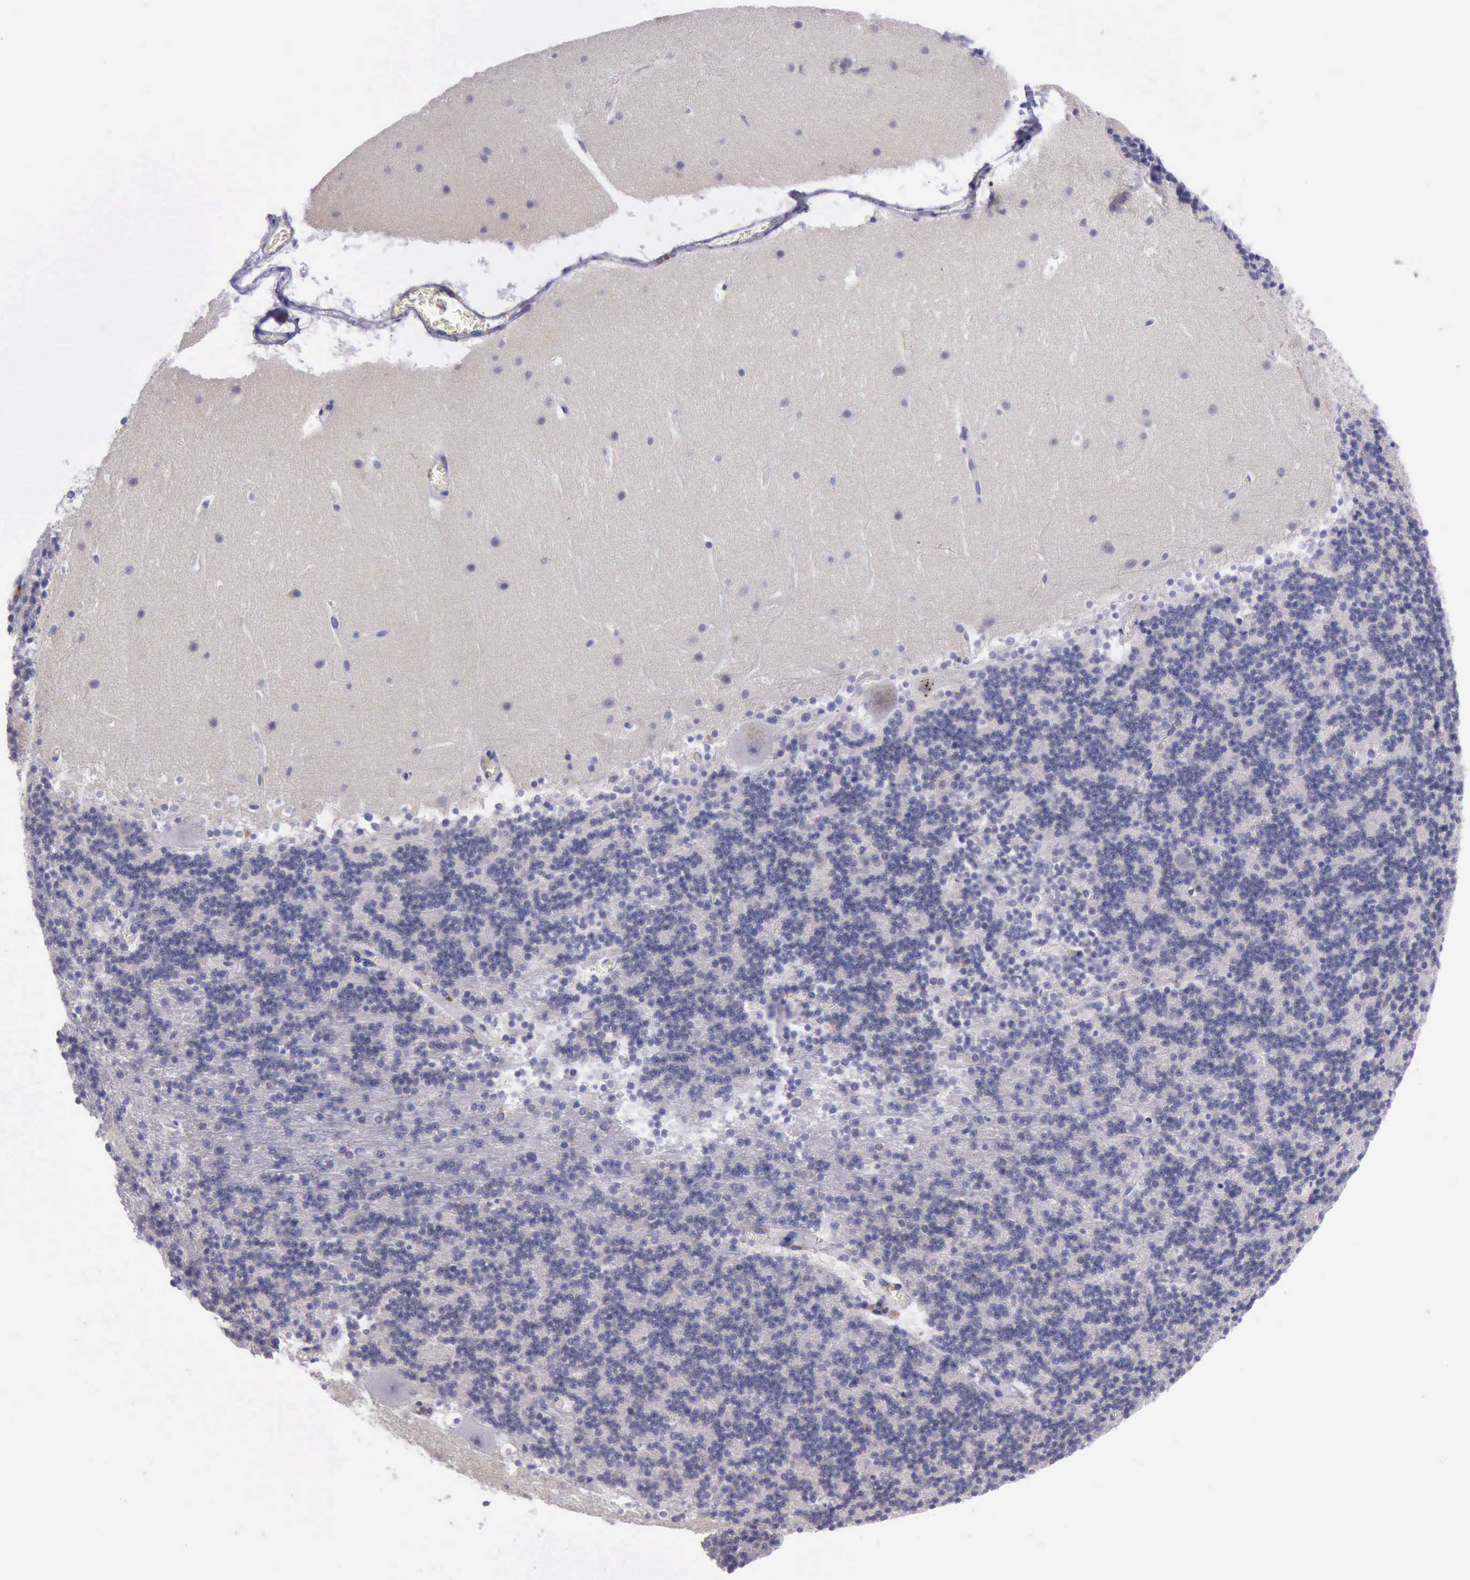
{"staining": {"intensity": "weak", "quantity": "25%-75%", "location": "cytoplasmic/membranous"}, "tissue": "cerebellum", "cell_type": "Cells in granular layer", "image_type": "normal", "snomed": [{"axis": "morphology", "description": "Normal tissue, NOS"}, {"axis": "topography", "description": "Cerebellum"}], "caption": "Approximately 25%-75% of cells in granular layer in unremarkable human cerebellum display weak cytoplasmic/membranous protein staining as visualized by brown immunohistochemical staining.", "gene": "GLA", "patient": {"sex": "male", "age": 45}}